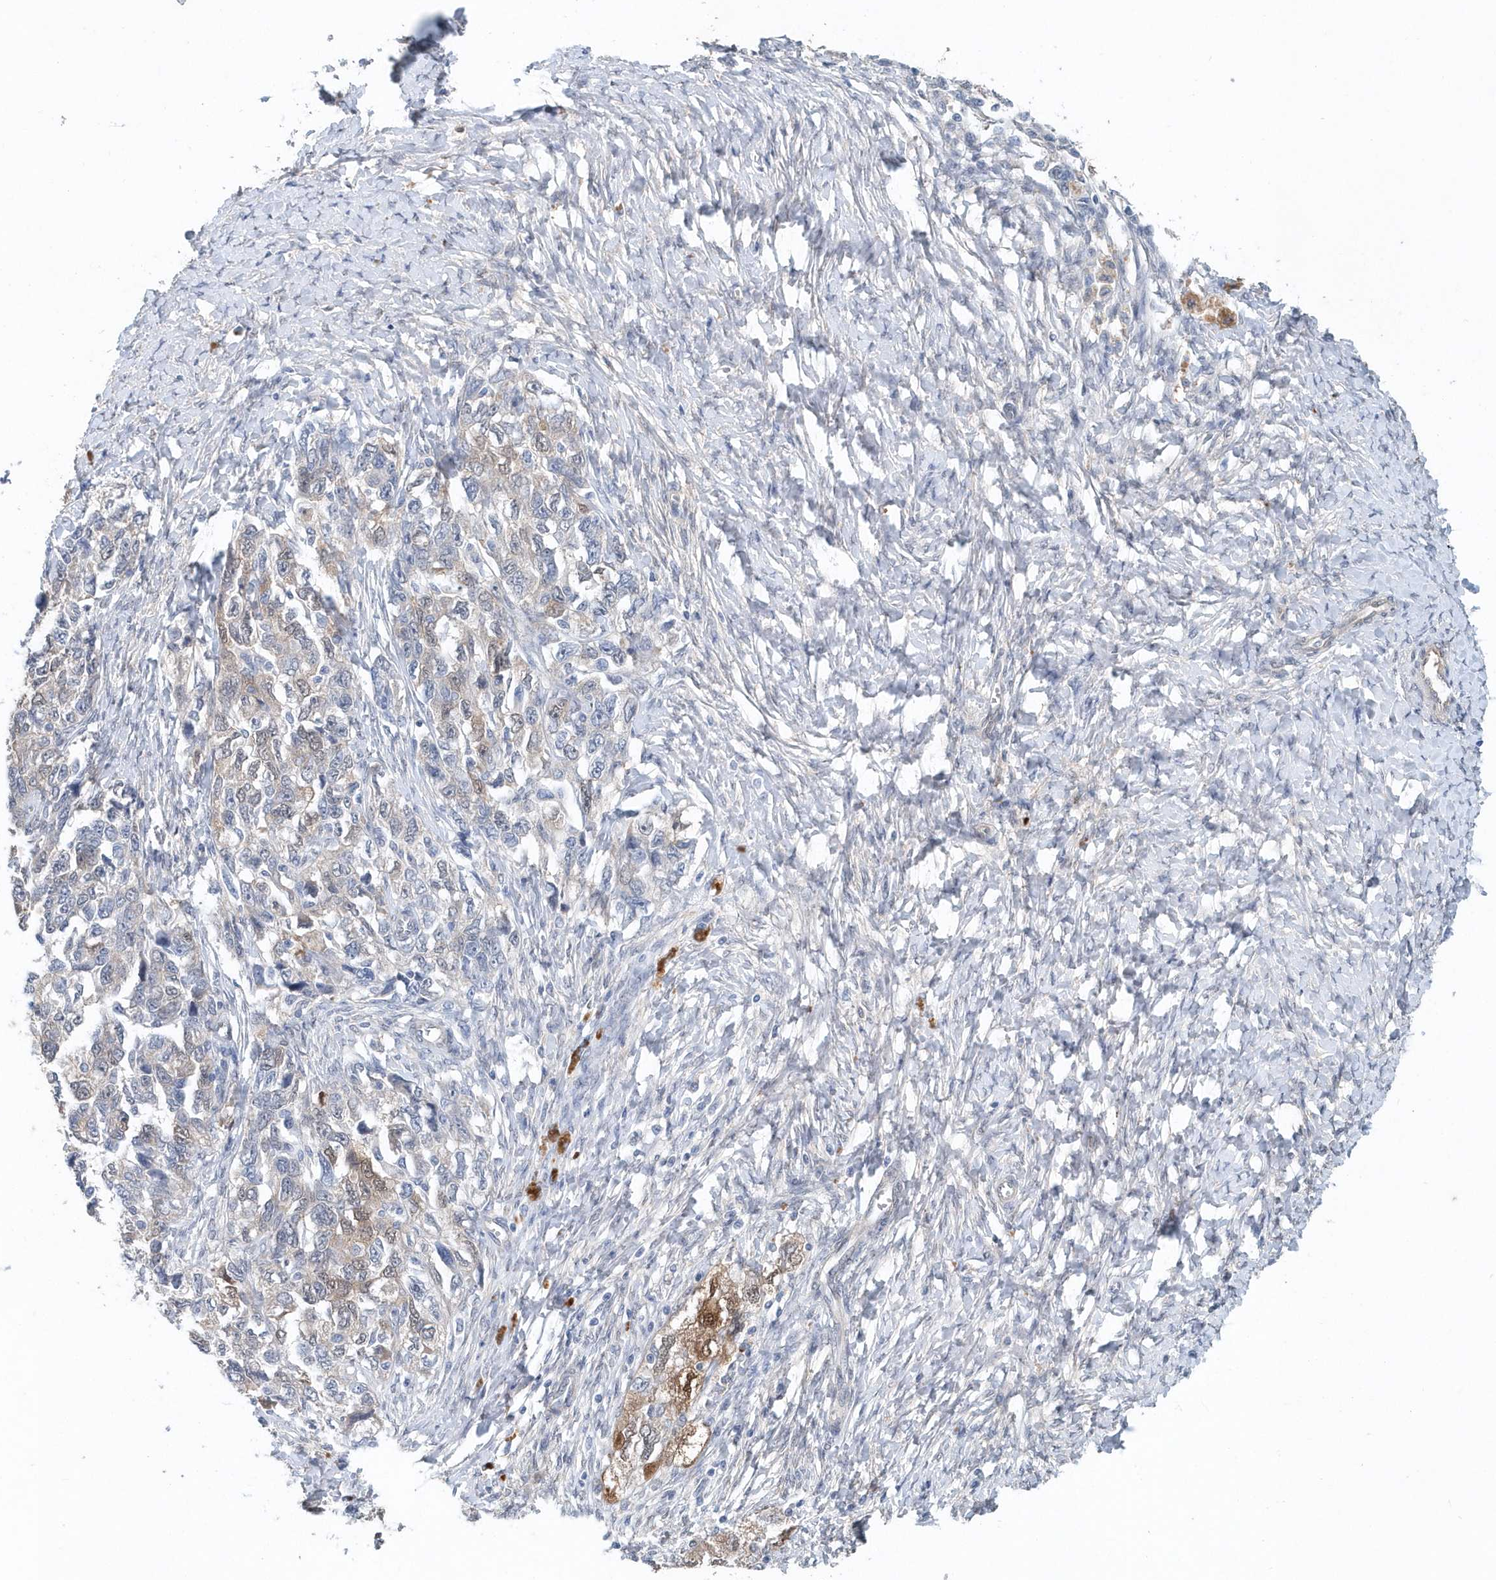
{"staining": {"intensity": "strong", "quantity": "25%-75%", "location": "cytoplasmic/membranous,nuclear"}, "tissue": "ovarian cancer", "cell_type": "Tumor cells", "image_type": "cancer", "snomed": [{"axis": "morphology", "description": "Carcinoma, NOS"}, {"axis": "morphology", "description": "Cystadenocarcinoma, serous, NOS"}, {"axis": "topography", "description": "Ovary"}], "caption": "Tumor cells show high levels of strong cytoplasmic/membranous and nuclear positivity in approximately 25%-75% of cells in carcinoma (ovarian).", "gene": "PFN2", "patient": {"sex": "female", "age": 69}}